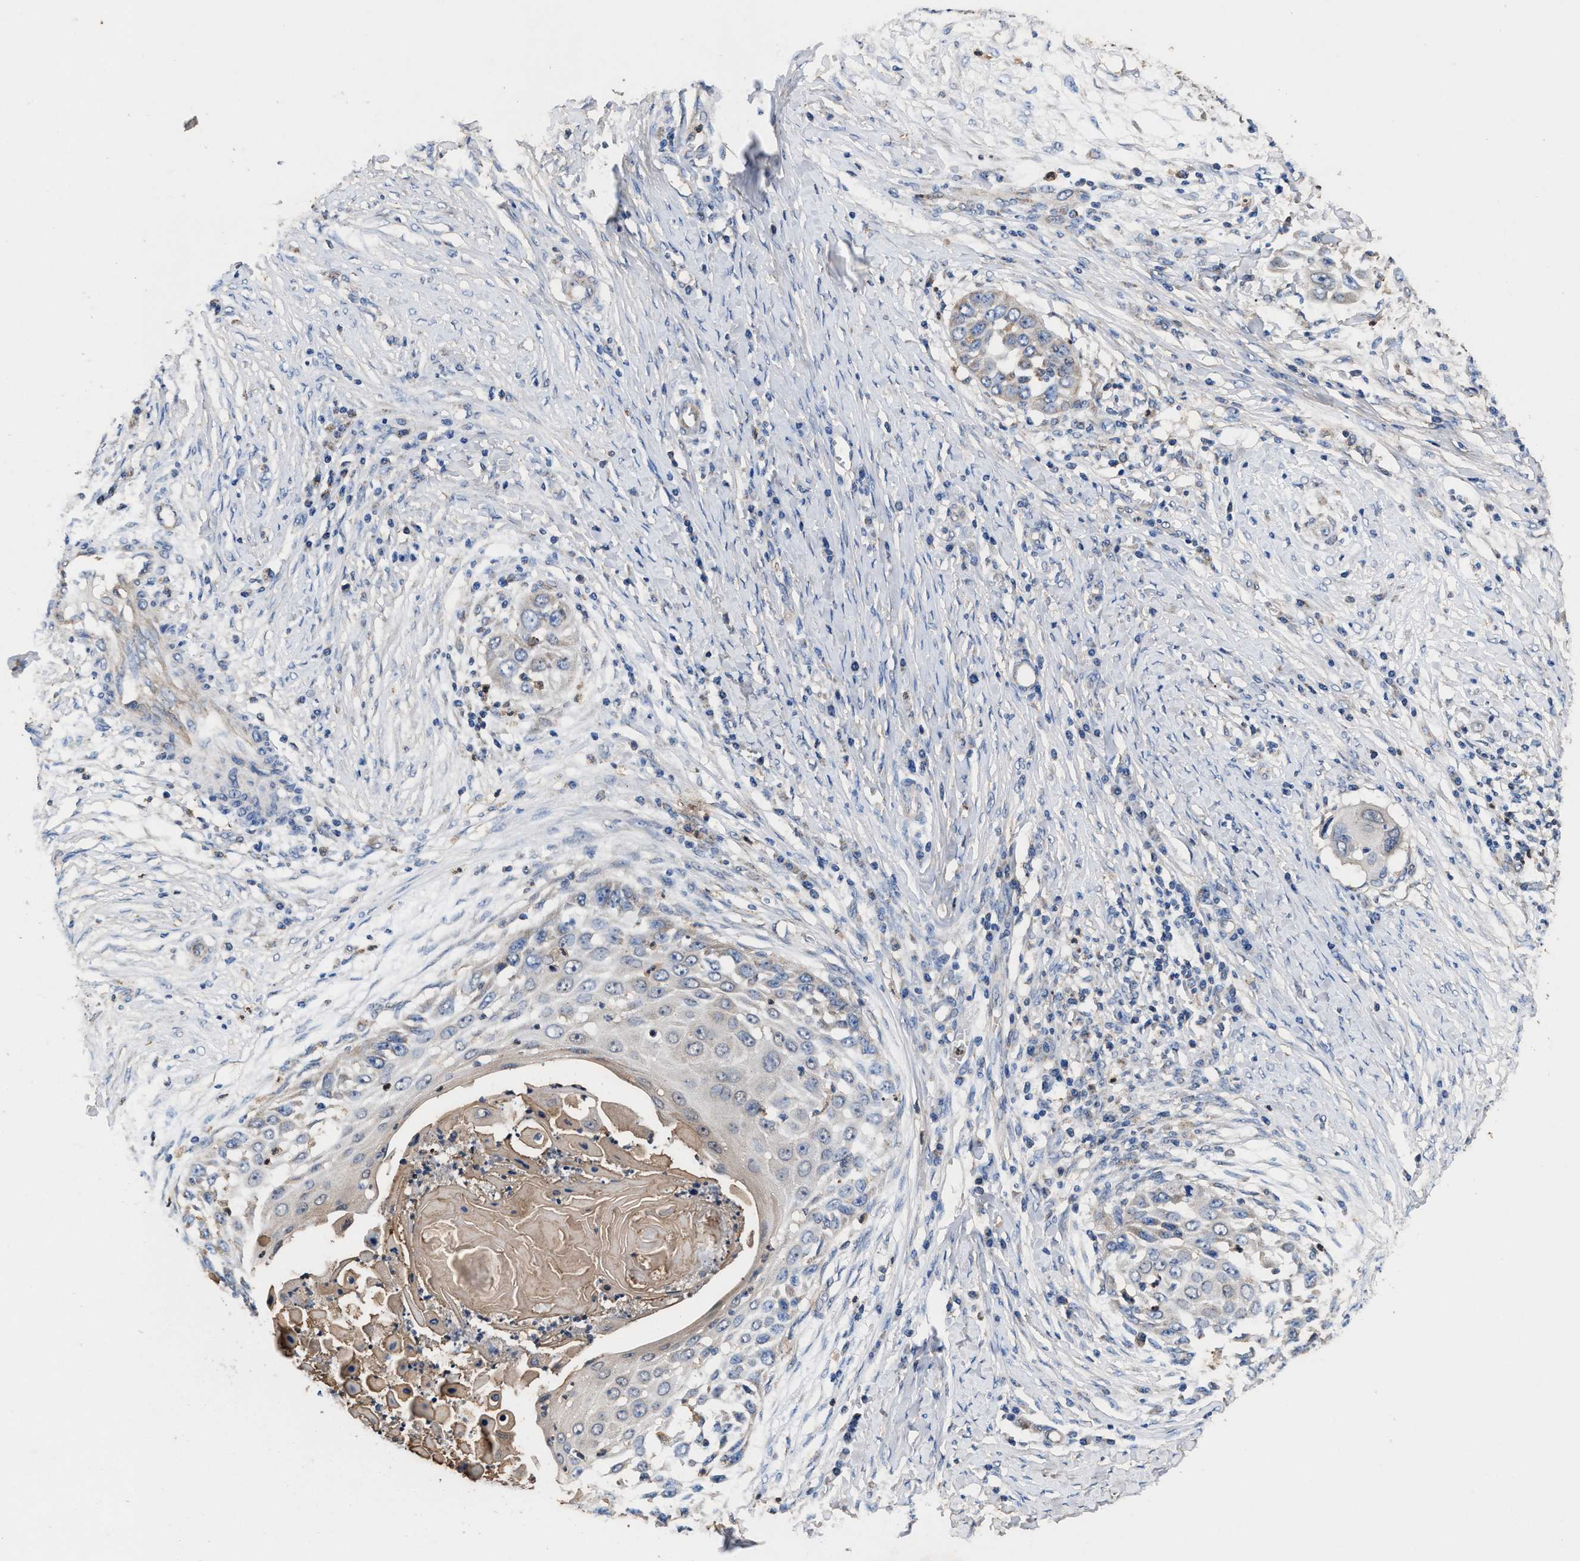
{"staining": {"intensity": "negative", "quantity": "none", "location": "none"}, "tissue": "skin cancer", "cell_type": "Tumor cells", "image_type": "cancer", "snomed": [{"axis": "morphology", "description": "Squamous cell carcinoma, NOS"}, {"axis": "topography", "description": "Skin"}], "caption": "High power microscopy photomicrograph of an immunohistochemistry image of squamous cell carcinoma (skin), revealing no significant positivity in tumor cells.", "gene": "ACLY", "patient": {"sex": "female", "age": 44}}